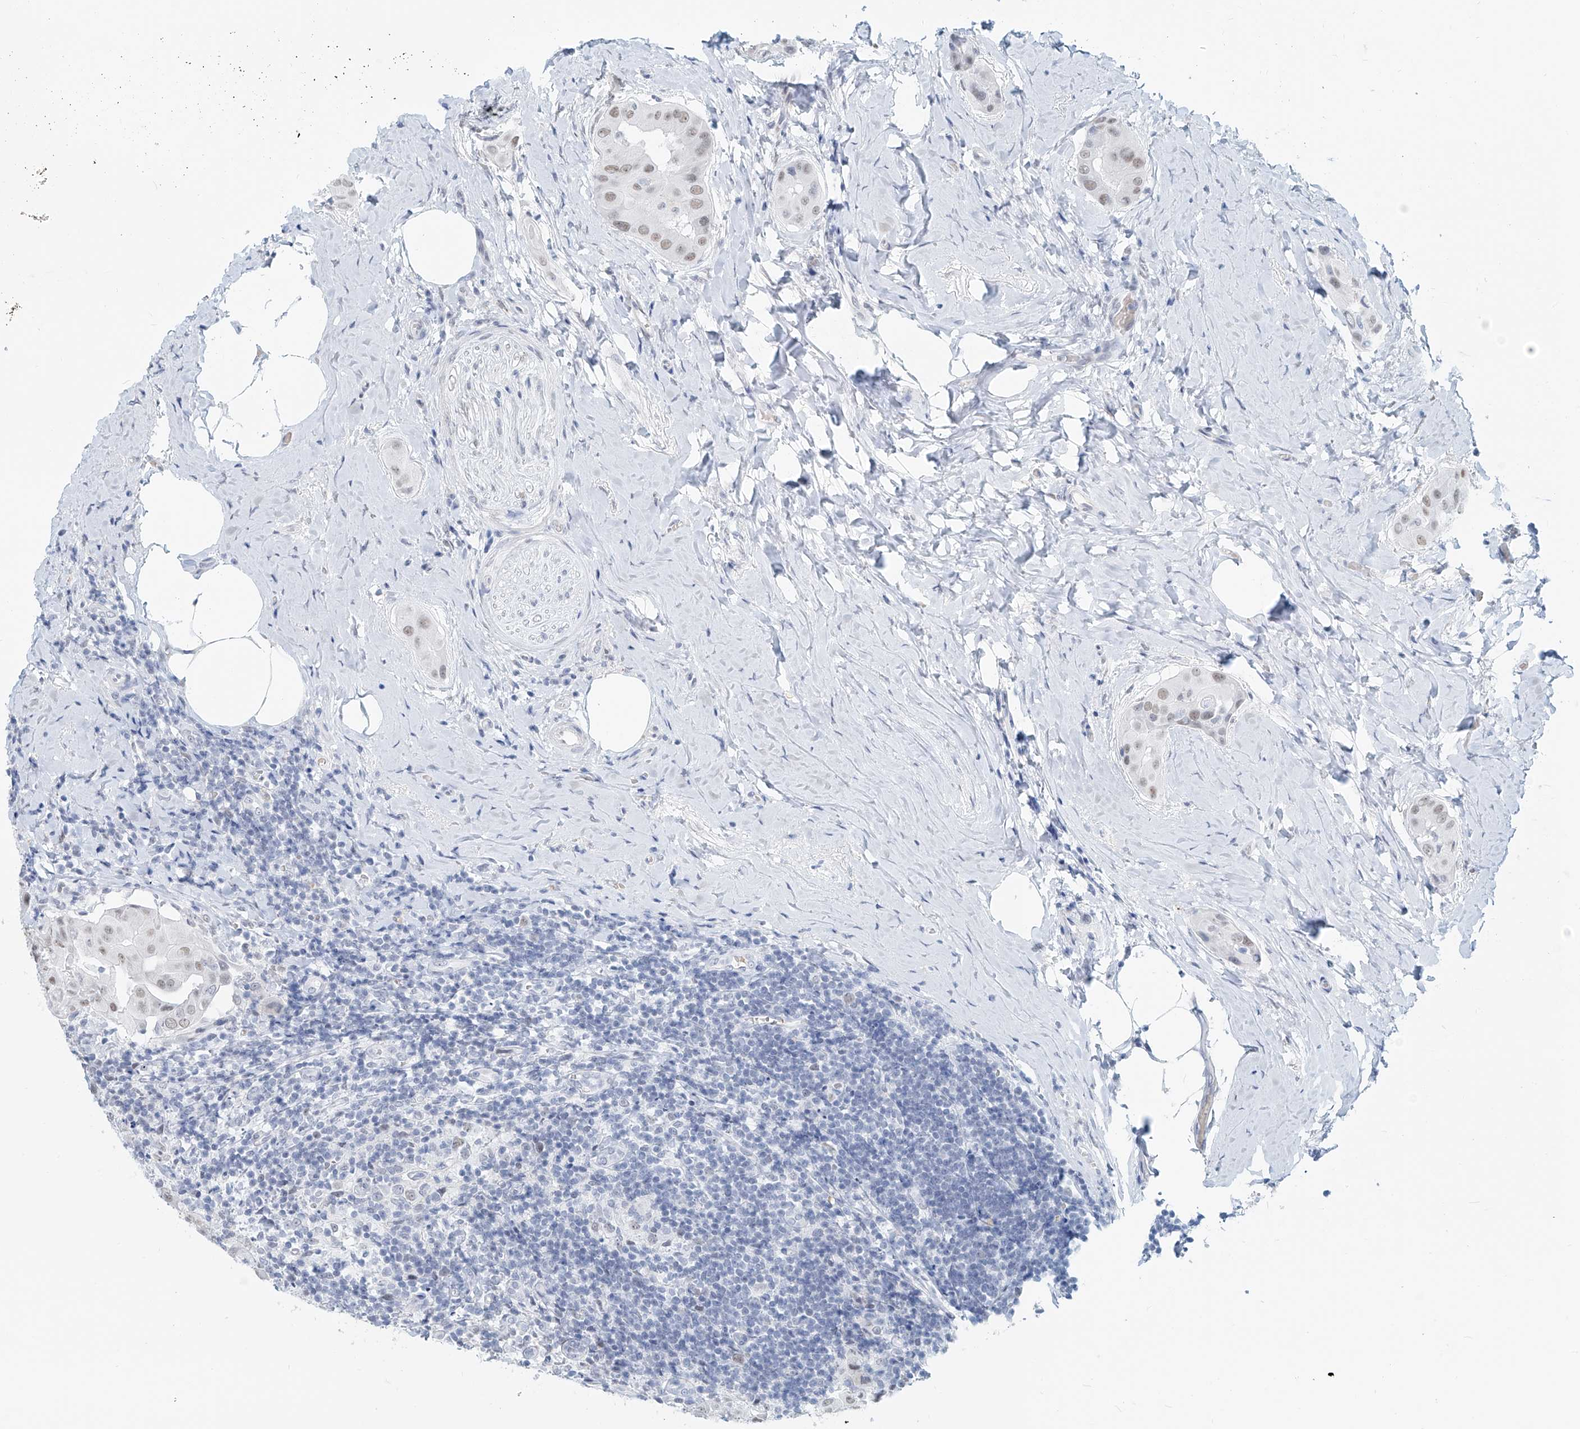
{"staining": {"intensity": "weak", "quantity": "<25%", "location": "nuclear"}, "tissue": "thyroid cancer", "cell_type": "Tumor cells", "image_type": "cancer", "snomed": [{"axis": "morphology", "description": "Papillary adenocarcinoma, NOS"}, {"axis": "topography", "description": "Thyroid gland"}], "caption": "This is an immunohistochemistry (IHC) micrograph of thyroid cancer (papillary adenocarcinoma). There is no staining in tumor cells.", "gene": "SASH1", "patient": {"sex": "male", "age": 33}}